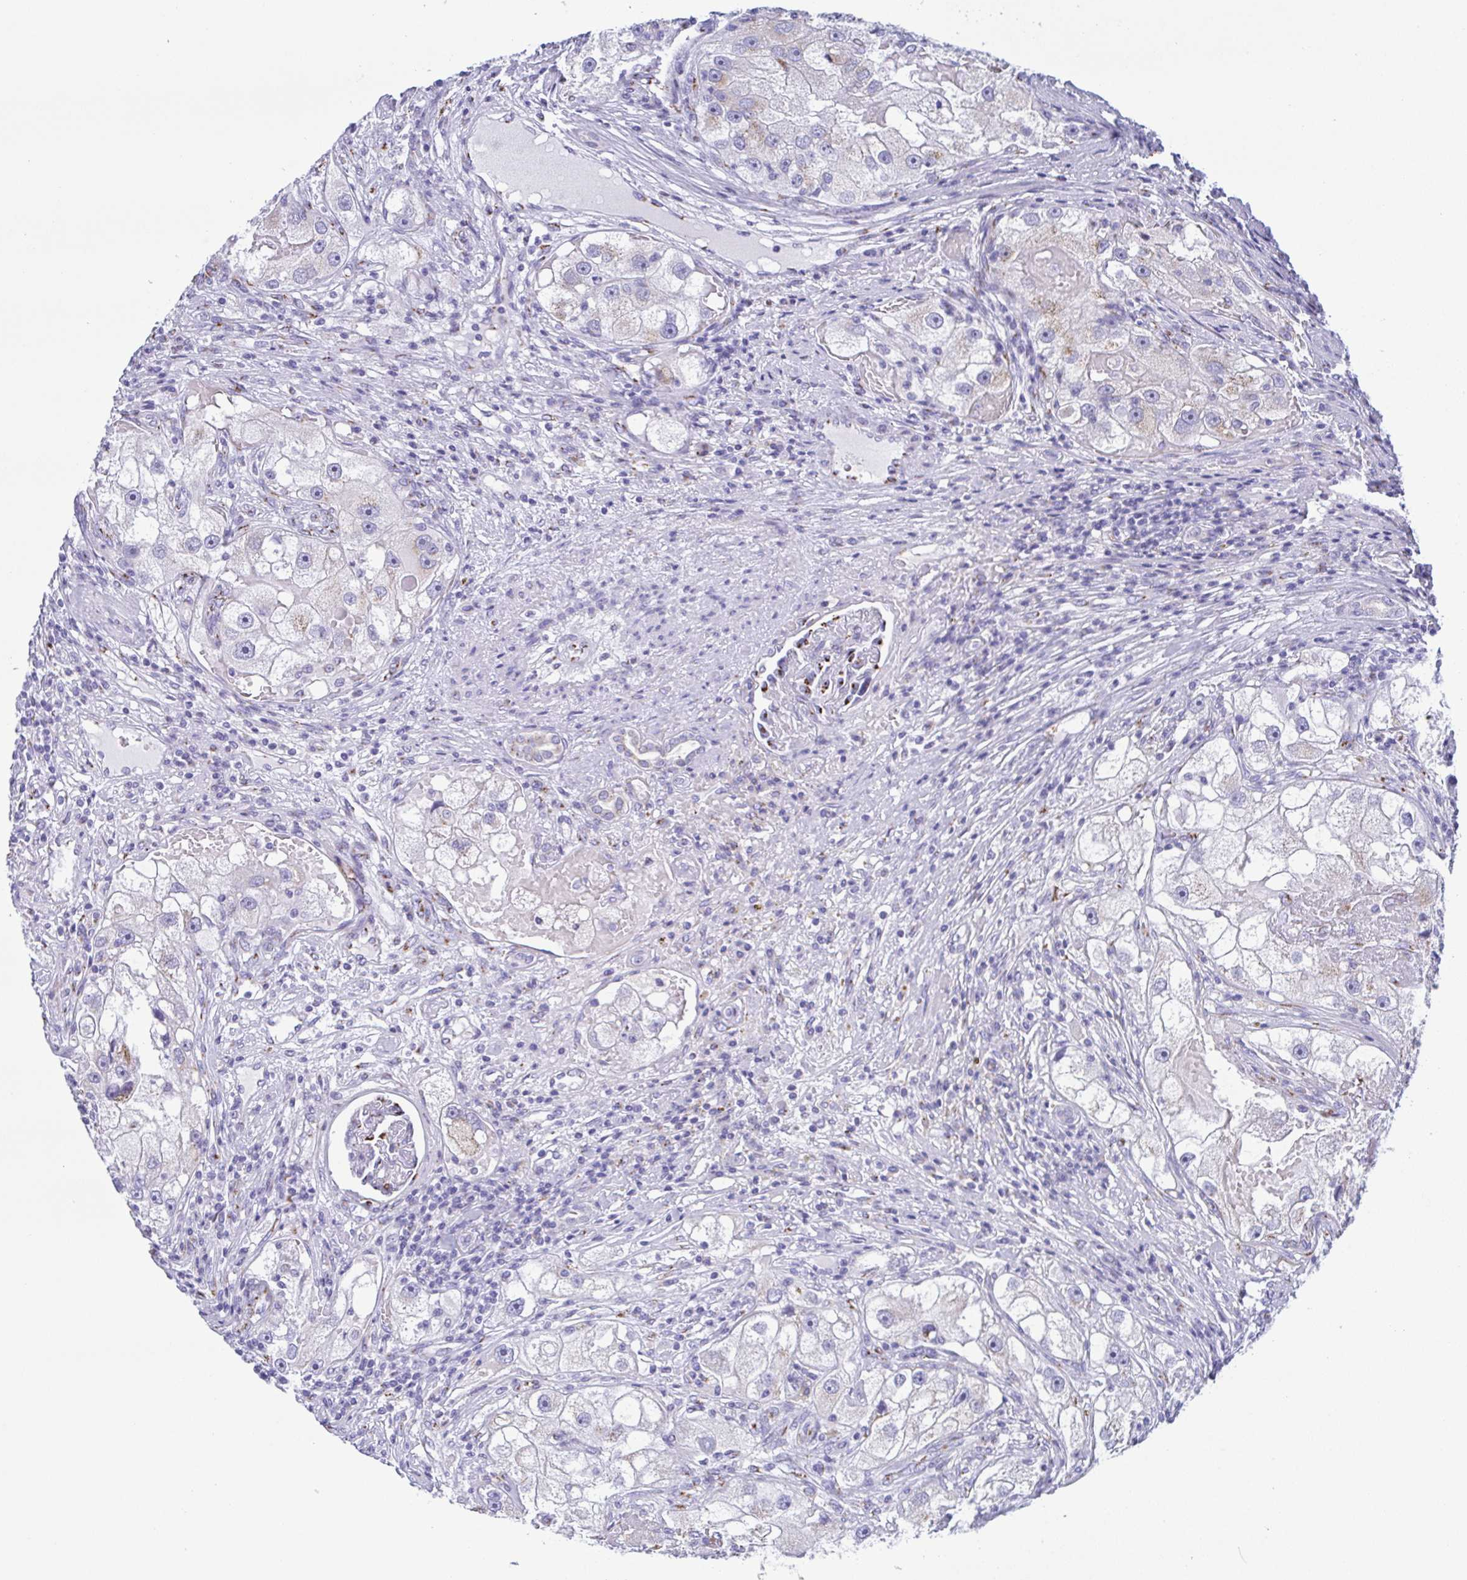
{"staining": {"intensity": "weak", "quantity": "<25%", "location": "cytoplasmic/membranous"}, "tissue": "renal cancer", "cell_type": "Tumor cells", "image_type": "cancer", "snomed": [{"axis": "morphology", "description": "Adenocarcinoma, NOS"}, {"axis": "topography", "description": "Kidney"}], "caption": "Immunohistochemistry (IHC) photomicrograph of neoplastic tissue: adenocarcinoma (renal) stained with DAB reveals no significant protein positivity in tumor cells. The staining was performed using DAB (3,3'-diaminobenzidine) to visualize the protein expression in brown, while the nuclei were stained in blue with hematoxylin (Magnification: 20x).", "gene": "SULT1B1", "patient": {"sex": "male", "age": 63}}